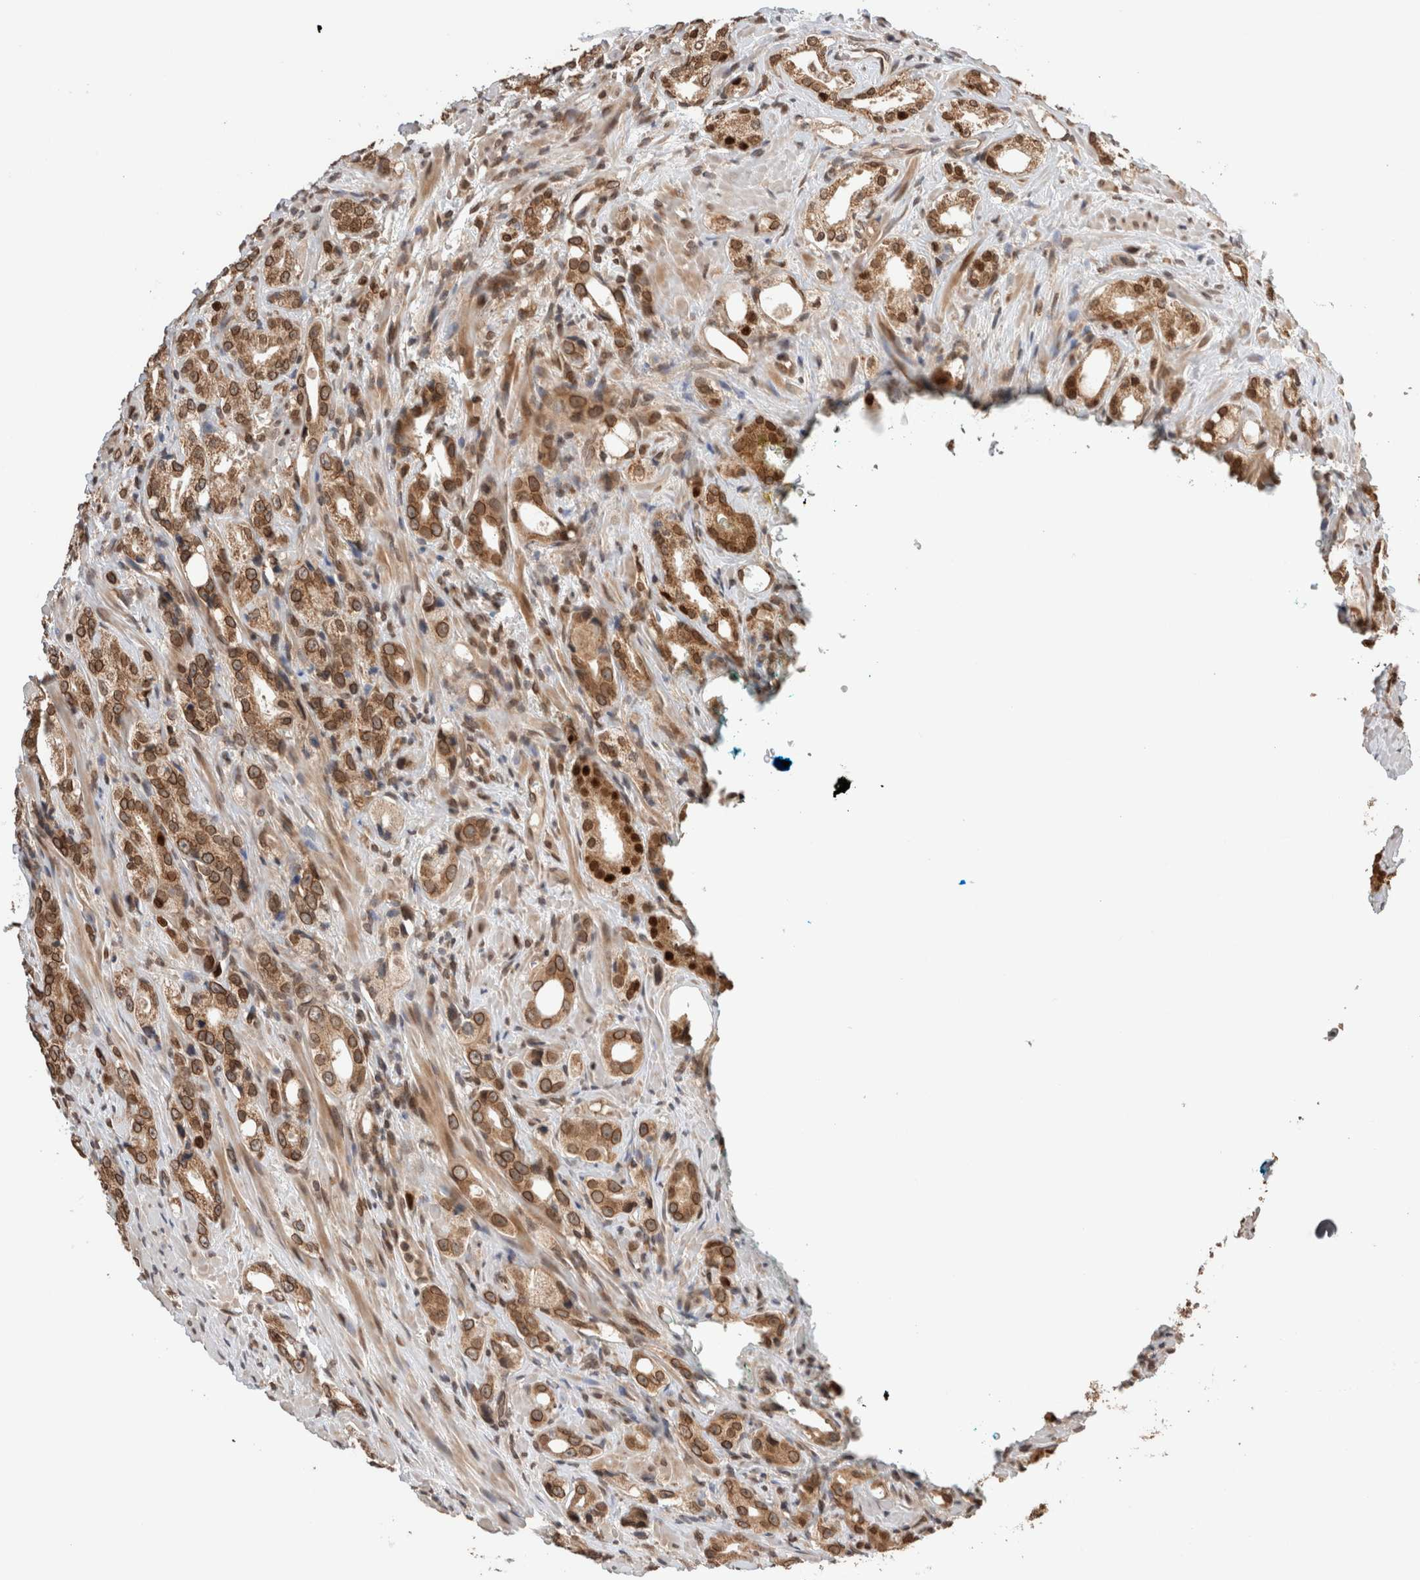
{"staining": {"intensity": "strong", "quantity": ">75%", "location": "cytoplasmic/membranous,nuclear"}, "tissue": "prostate cancer", "cell_type": "Tumor cells", "image_type": "cancer", "snomed": [{"axis": "morphology", "description": "Adenocarcinoma, High grade"}, {"axis": "topography", "description": "Prostate"}], "caption": "IHC (DAB) staining of human adenocarcinoma (high-grade) (prostate) demonstrates strong cytoplasmic/membranous and nuclear protein positivity in approximately >75% of tumor cells.", "gene": "TPR", "patient": {"sex": "male", "age": 63}}